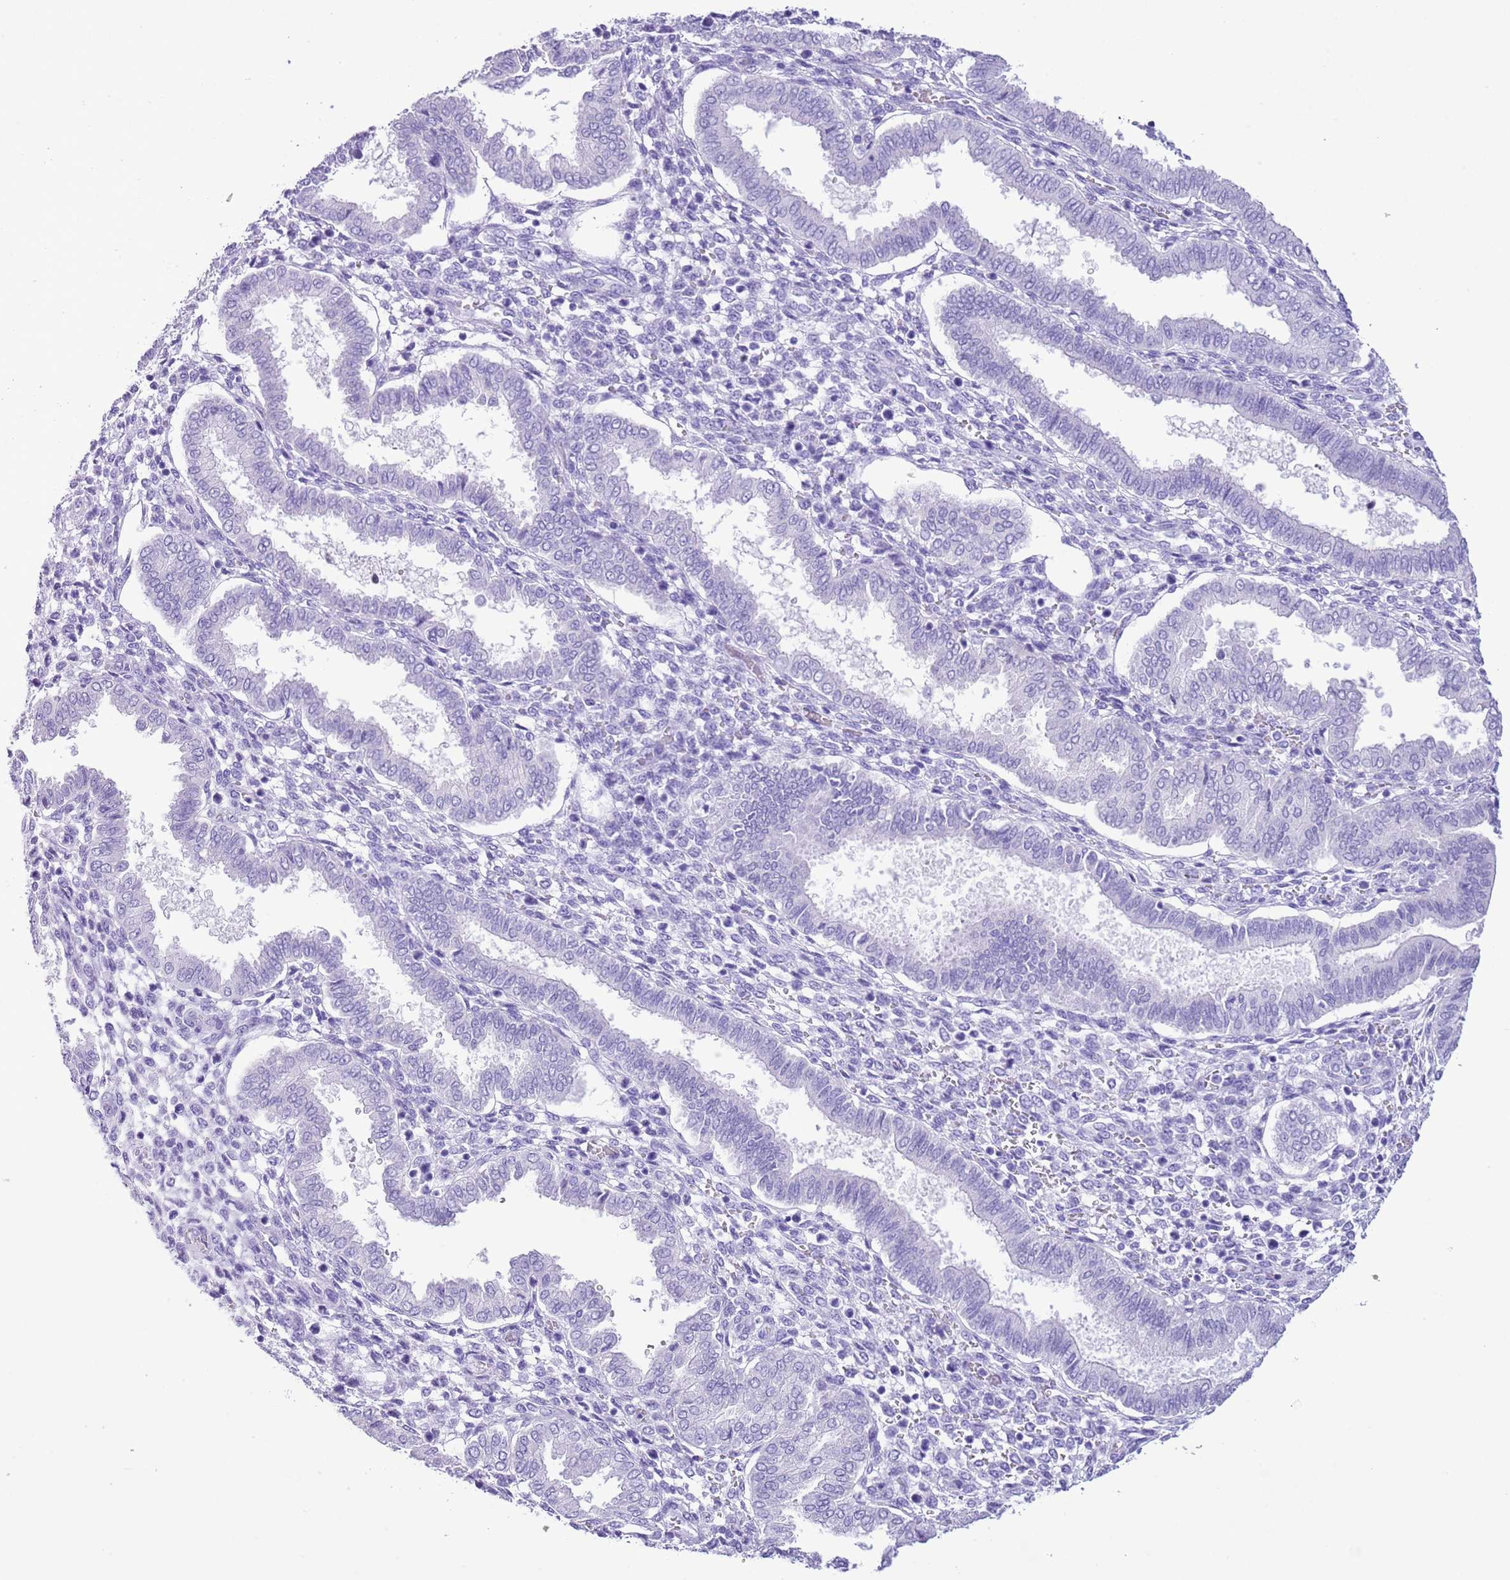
{"staining": {"intensity": "negative", "quantity": "none", "location": "none"}, "tissue": "endometrium", "cell_type": "Cells in endometrial stroma", "image_type": "normal", "snomed": [{"axis": "morphology", "description": "Normal tissue, NOS"}, {"axis": "topography", "description": "Endometrium"}], "caption": "High magnification brightfield microscopy of unremarkable endometrium stained with DAB (3,3'-diaminobenzidine) (brown) and counterstained with hematoxylin (blue): cells in endometrial stroma show no significant staining. Brightfield microscopy of IHC stained with DAB (3,3'-diaminobenzidine) (brown) and hematoxylin (blue), captured at high magnification.", "gene": "TMEM185A", "patient": {"sex": "female", "age": 24}}